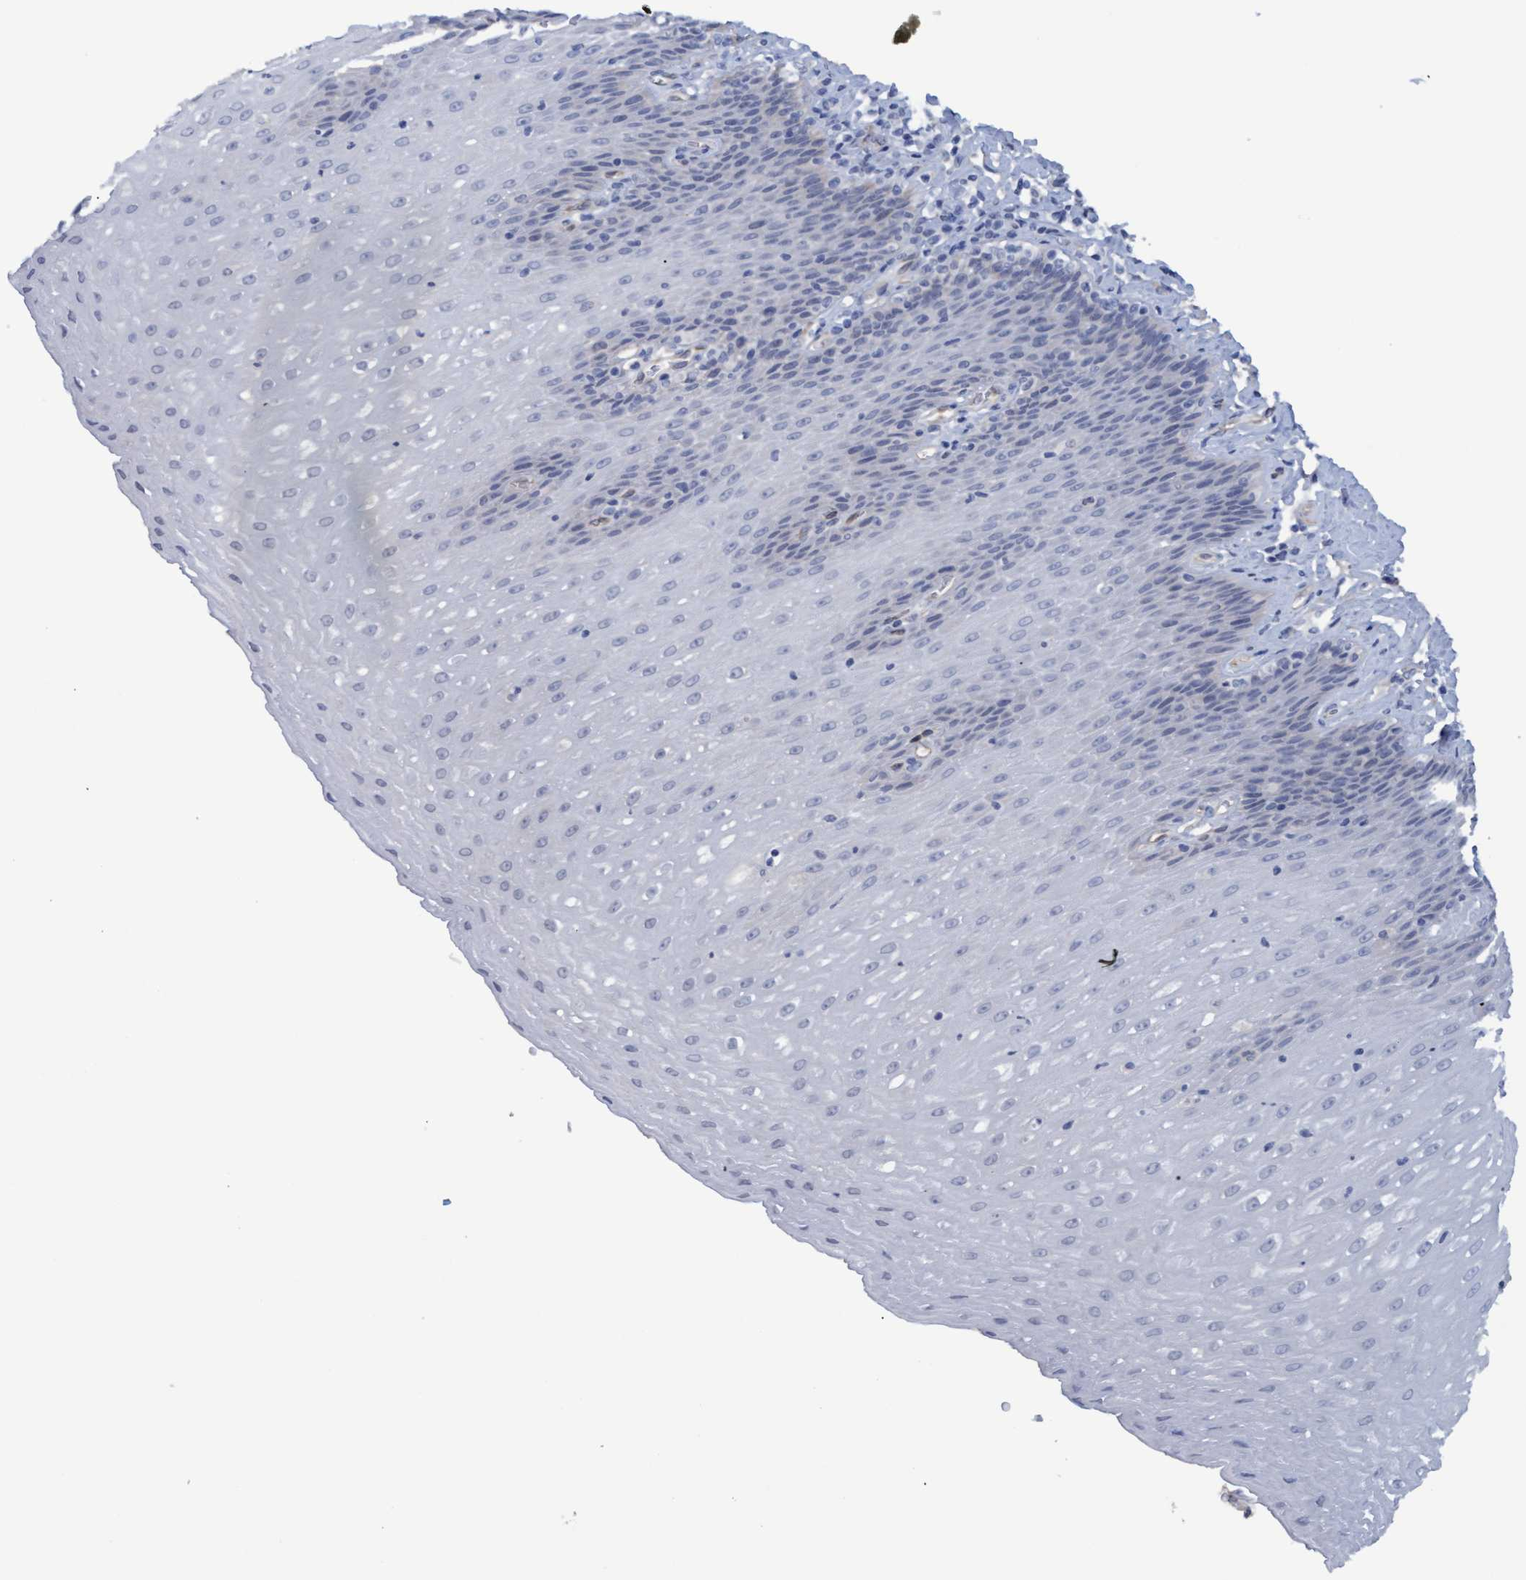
{"staining": {"intensity": "negative", "quantity": "none", "location": "none"}, "tissue": "esophagus", "cell_type": "Squamous epithelial cells", "image_type": "normal", "snomed": [{"axis": "morphology", "description": "Normal tissue, NOS"}, {"axis": "topography", "description": "Esophagus"}], "caption": "IHC of benign esophagus displays no expression in squamous epithelial cells. (Stains: DAB (3,3'-diaminobenzidine) immunohistochemistry with hematoxylin counter stain, Microscopy: brightfield microscopy at high magnification).", "gene": "STXBP1", "patient": {"sex": "female", "age": 61}}